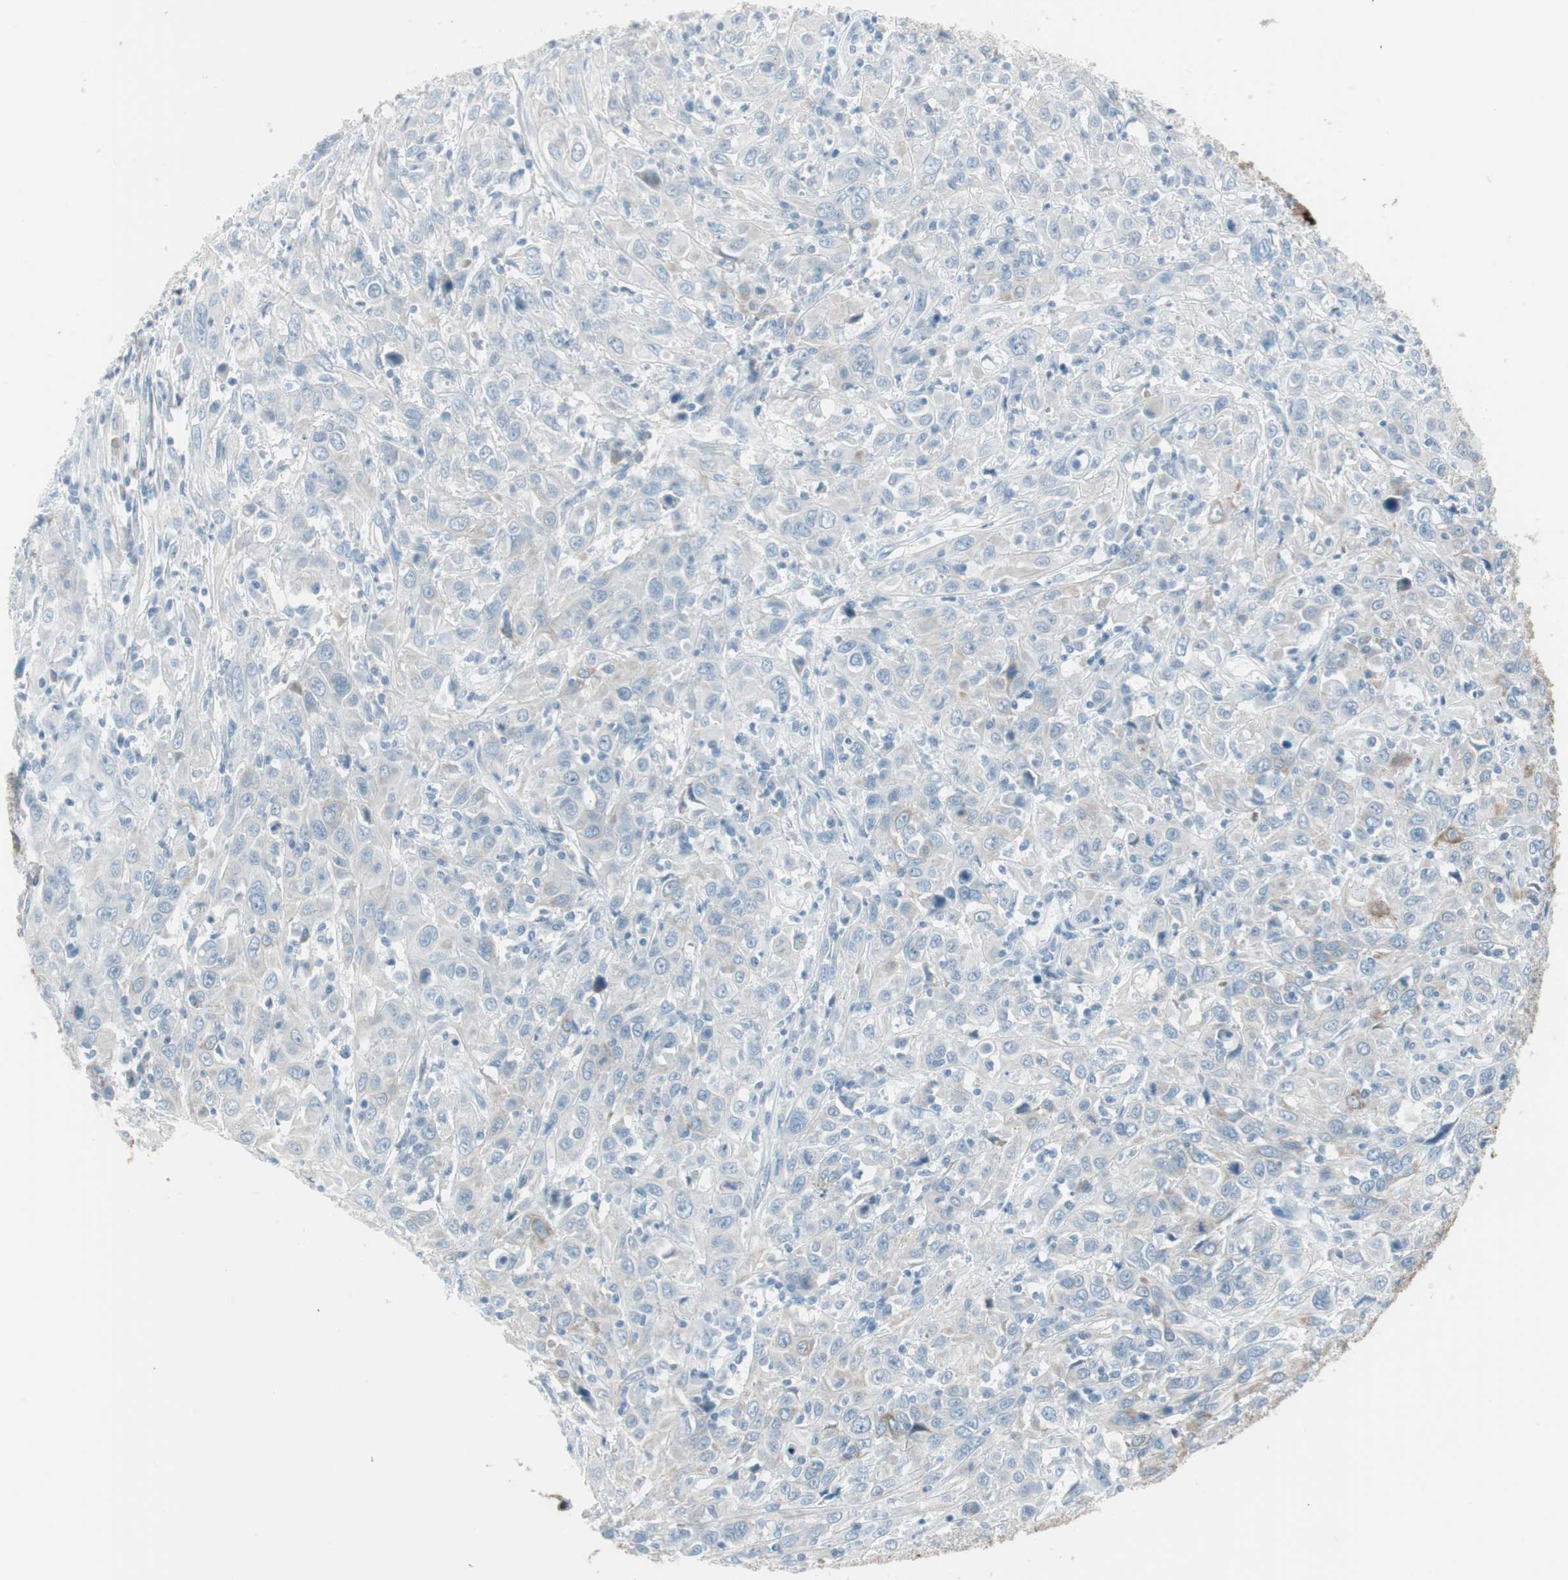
{"staining": {"intensity": "moderate", "quantity": "<25%", "location": "cytoplasmic/membranous"}, "tissue": "cervical cancer", "cell_type": "Tumor cells", "image_type": "cancer", "snomed": [{"axis": "morphology", "description": "Squamous cell carcinoma, NOS"}, {"axis": "topography", "description": "Cervix"}], "caption": "This is an image of immunohistochemistry (IHC) staining of squamous cell carcinoma (cervical), which shows moderate expression in the cytoplasmic/membranous of tumor cells.", "gene": "AGR2", "patient": {"sex": "female", "age": 46}}